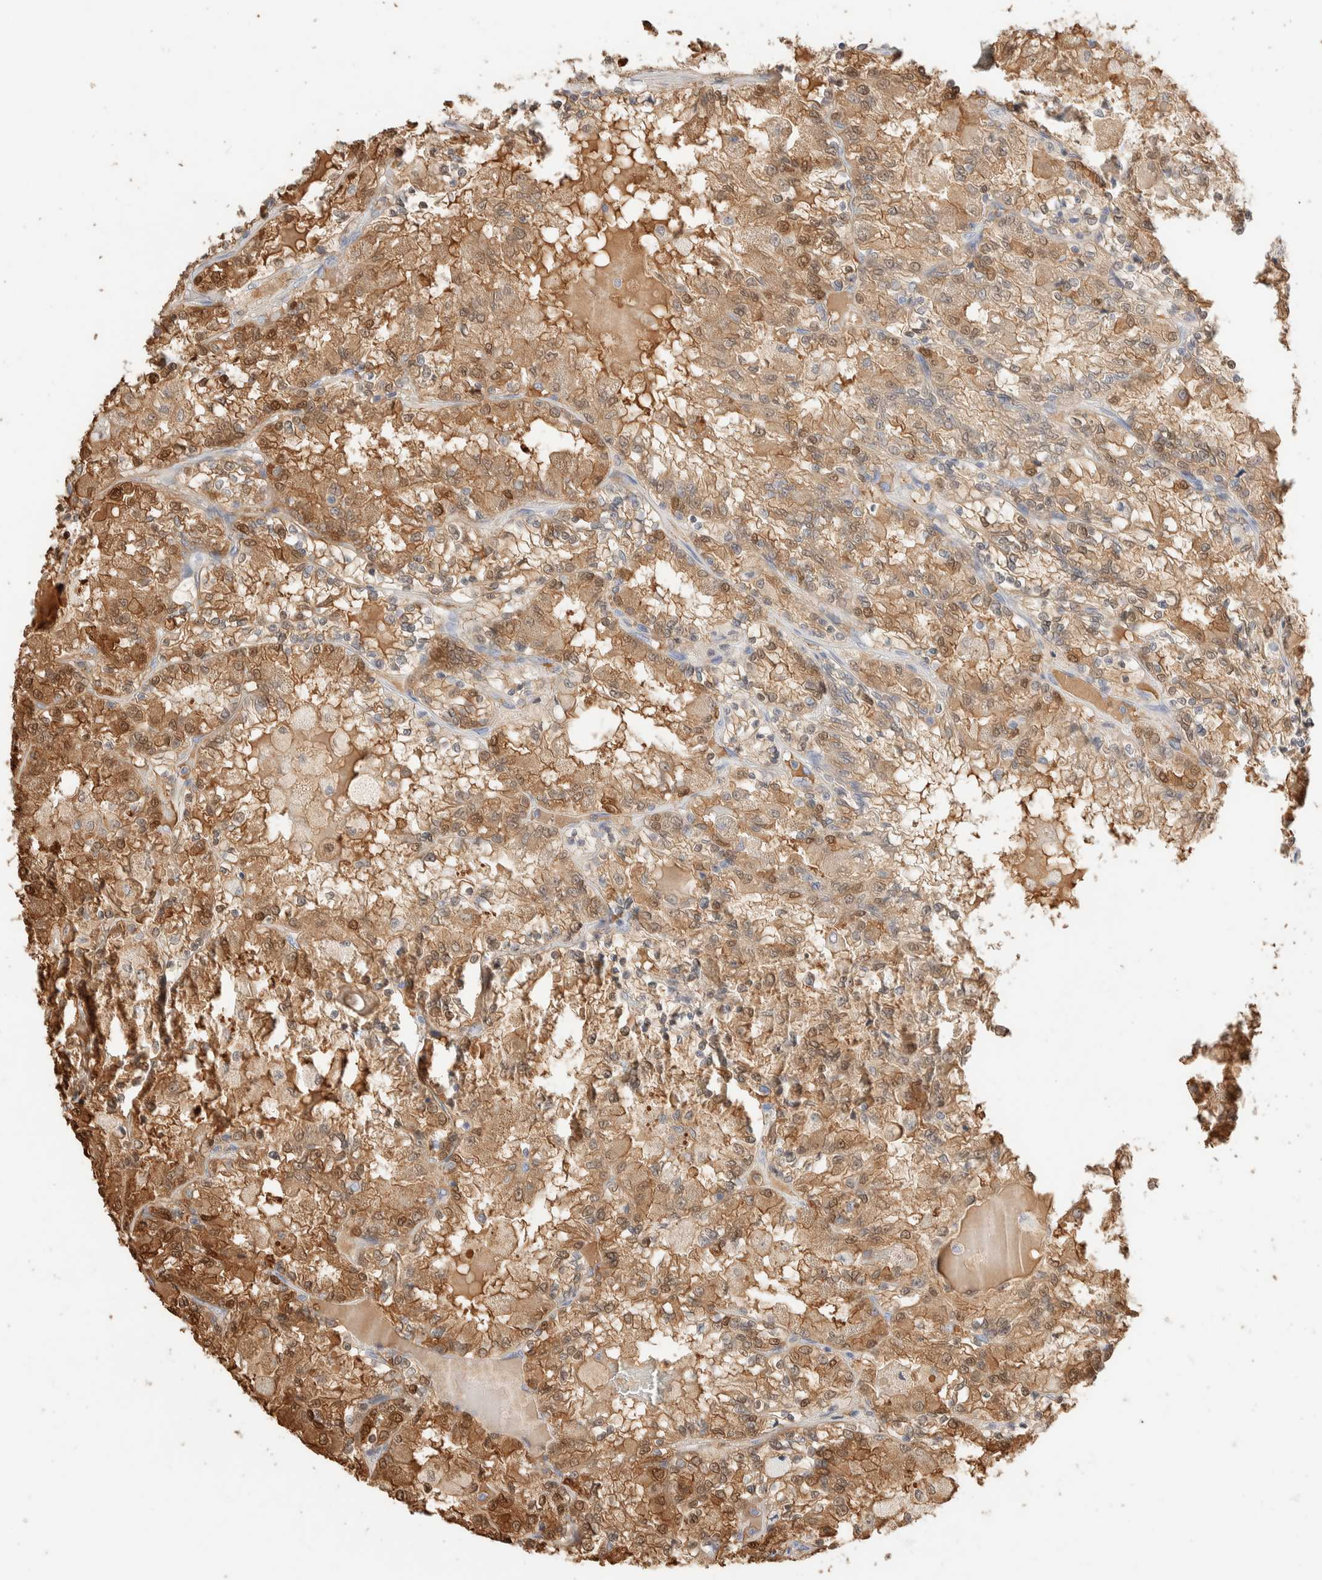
{"staining": {"intensity": "moderate", "quantity": ">75%", "location": "cytoplasmic/membranous,nuclear"}, "tissue": "renal cancer", "cell_type": "Tumor cells", "image_type": "cancer", "snomed": [{"axis": "morphology", "description": "Adenocarcinoma, NOS"}, {"axis": "topography", "description": "Kidney"}], "caption": "This histopathology image reveals immunohistochemistry (IHC) staining of human renal cancer, with medium moderate cytoplasmic/membranous and nuclear positivity in about >75% of tumor cells.", "gene": "SETD4", "patient": {"sex": "female", "age": 56}}